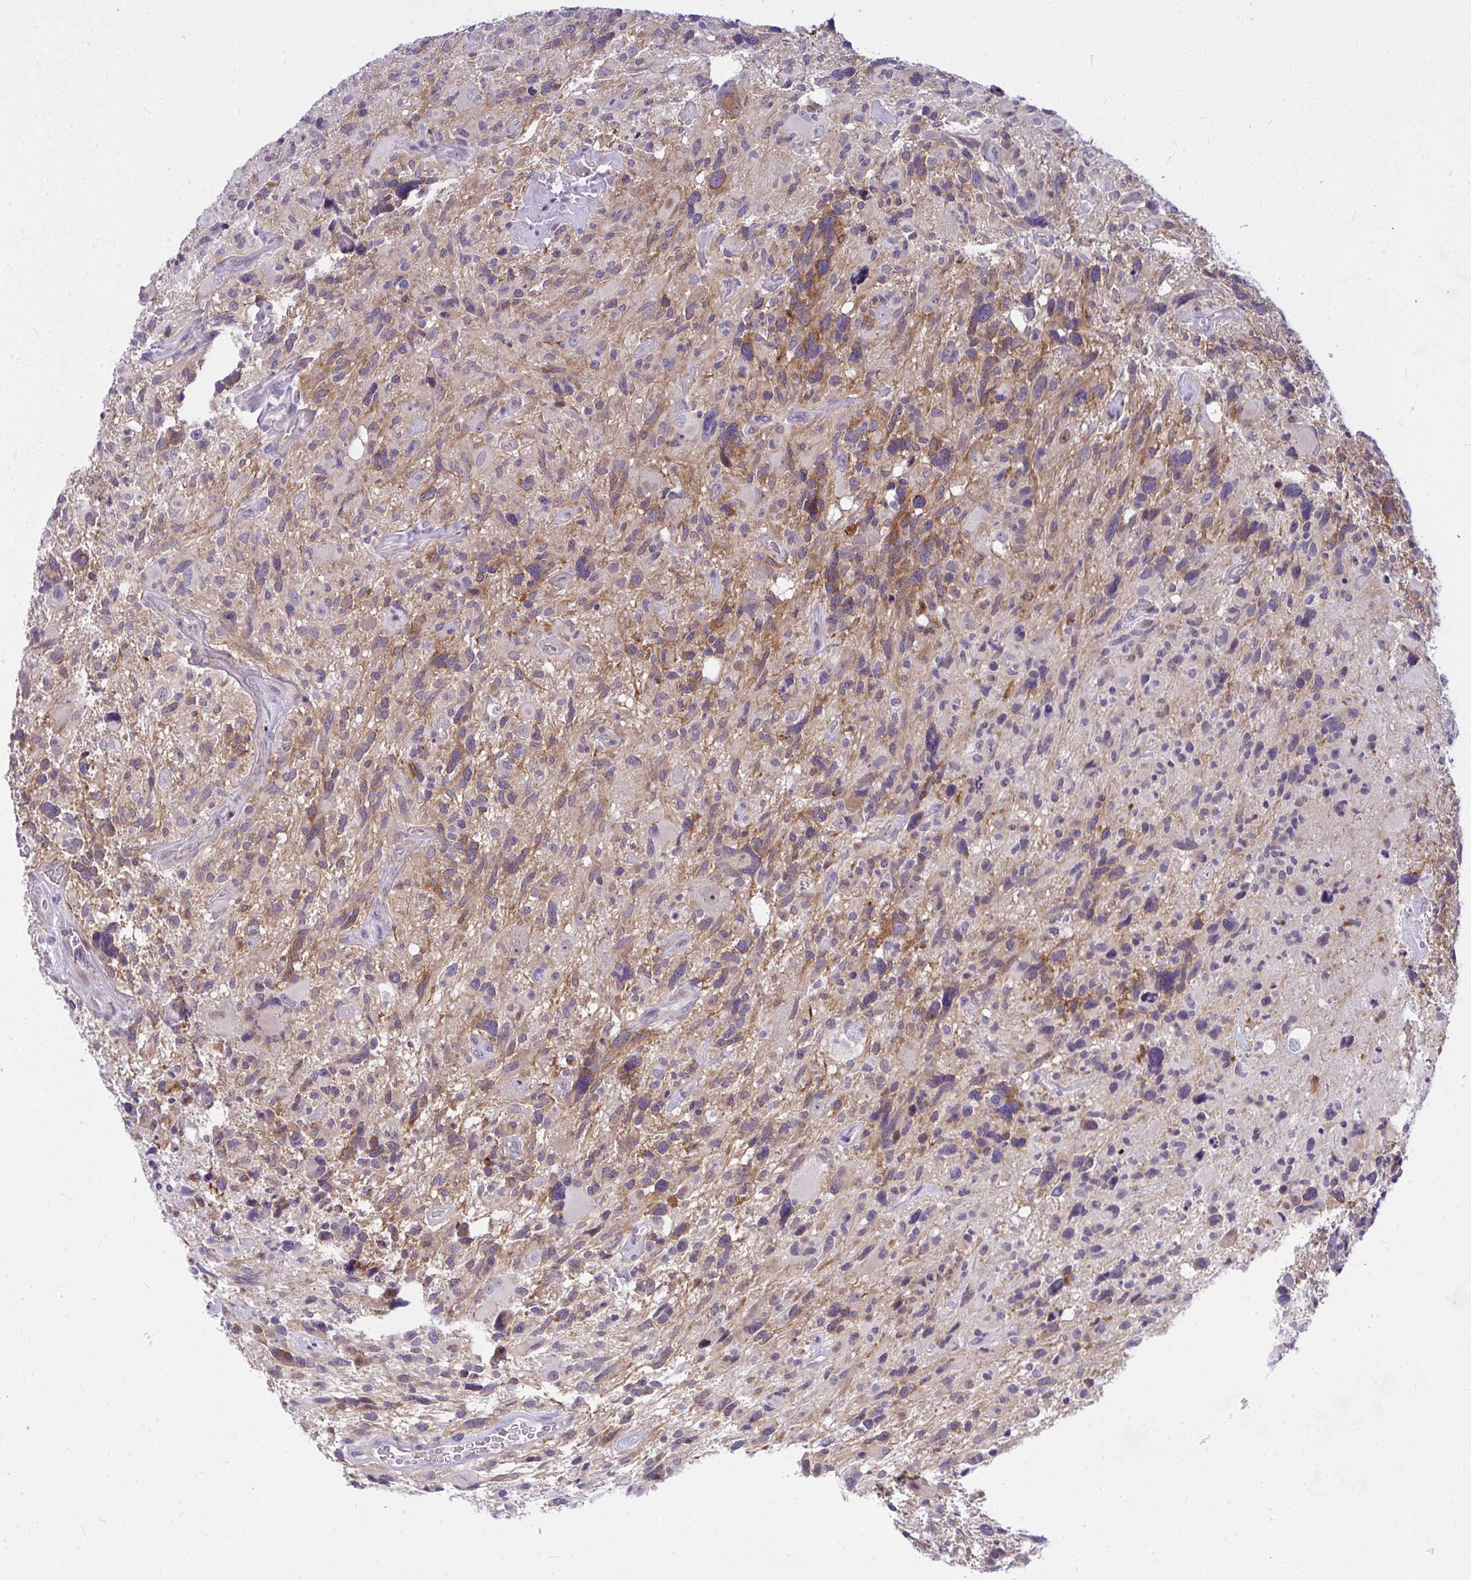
{"staining": {"intensity": "moderate", "quantity": "<25%", "location": "cytoplasmic/membranous"}, "tissue": "glioma", "cell_type": "Tumor cells", "image_type": "cancer", "snomed": [{"axis": "morphology", "description": "Glioma, malignant, High grade"}, {"axis": "topography", "description": "Brain"}], "caption": "Immunohistochemical staining of malignant high-grade glioma displays low levels of moderate cytoplasmic/membranous expression in about <25% of tumor cells.", "gene": "NFXL1", "patient": {"sex": "male", "age": 49}}